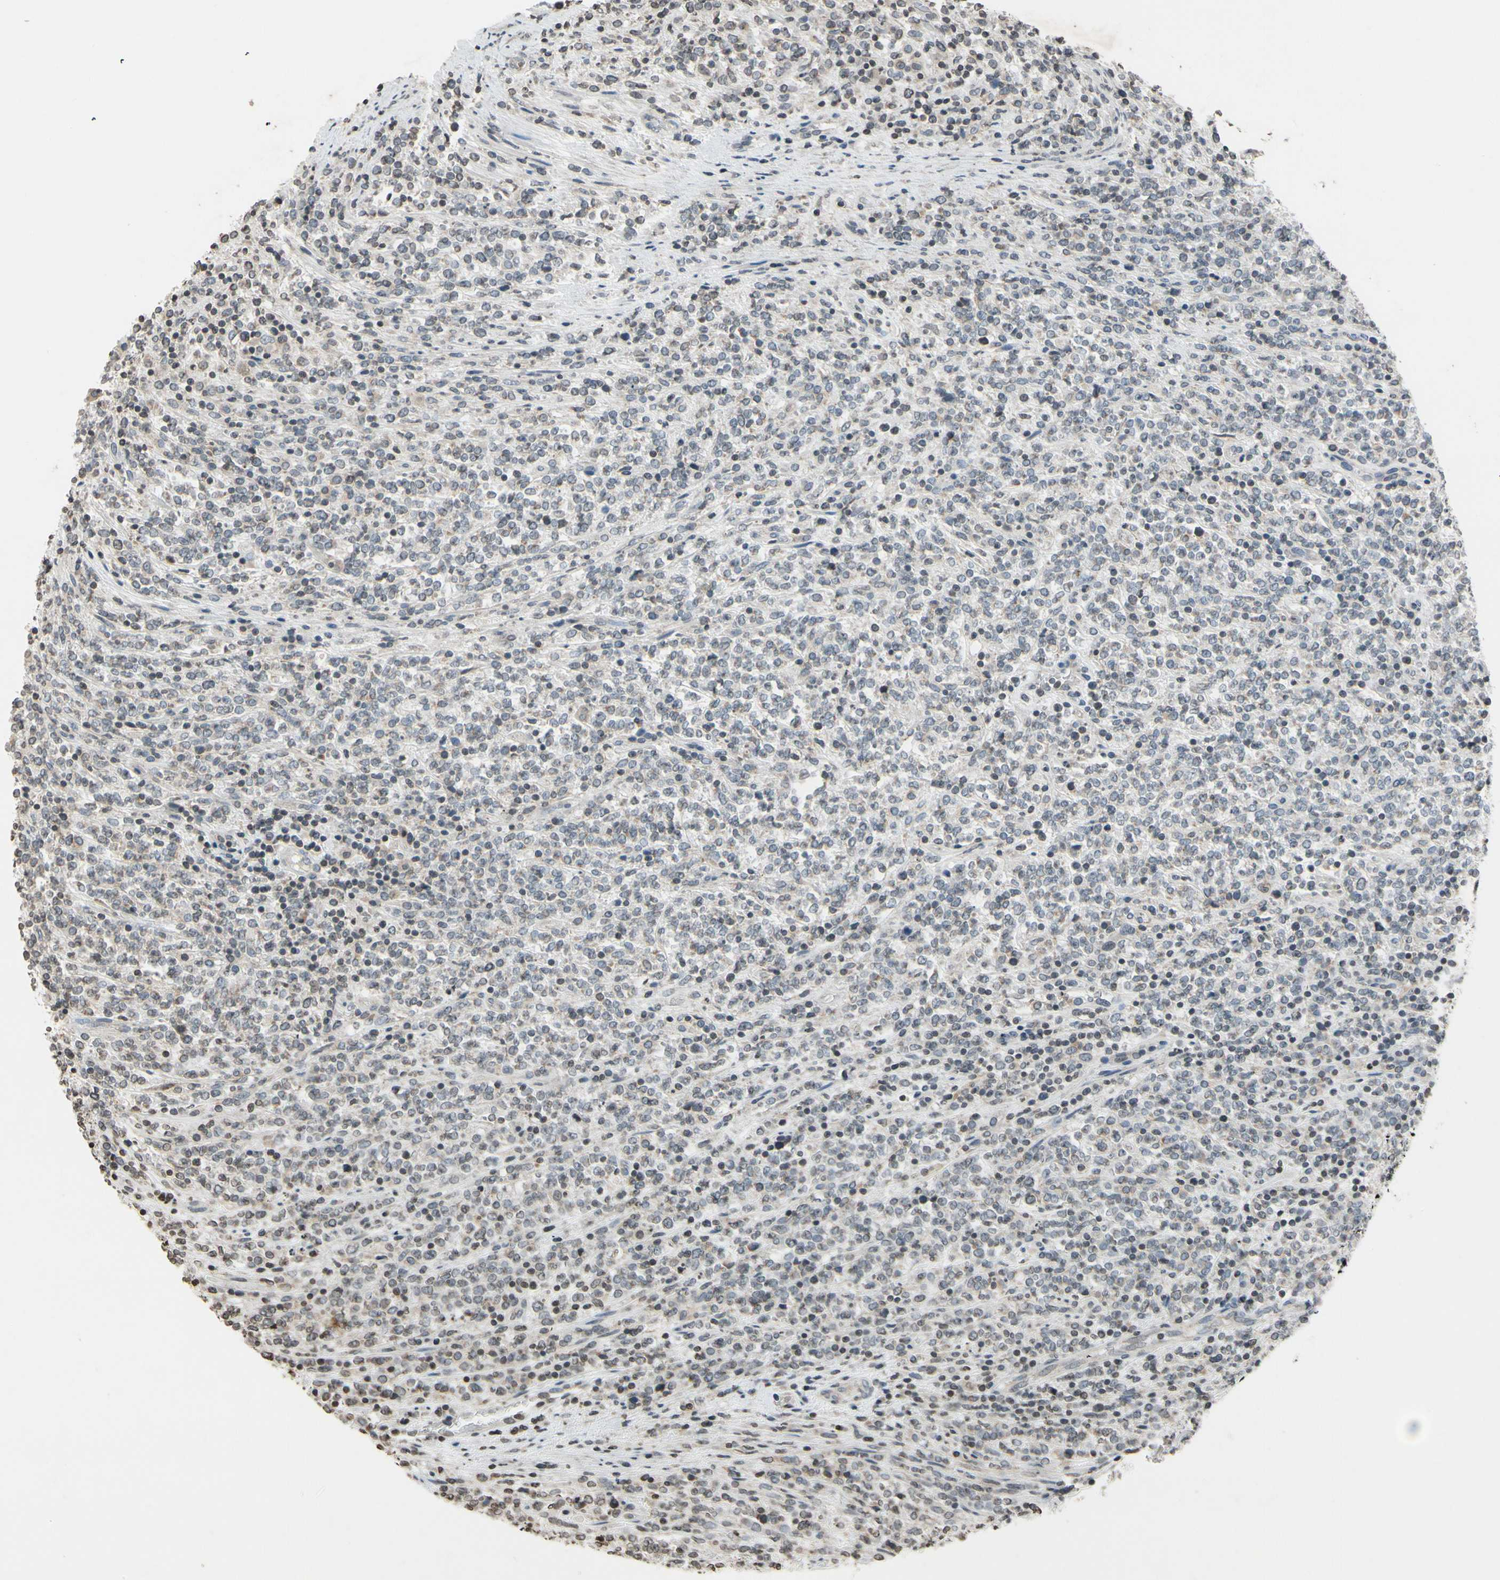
{"staining": {"intensity": "negative", "quantity": "none", "location": "none"}, "tissue": "lymphoma", "cell_type": "Tumor cells", "image_type": "cancer", "snomed": [{"axis": "morphology", "description": "Malignant lymphoma, non-Hodgkin's type, High grade"}, {"axis": "topography", "description": "Soft tissue"}], "caption": "High power microscopy micrograph of an immunohistochemistry histopathology image of lymphoma, revealing no significant staining in tumor cells. (DAB immunohistochemistry (IHC) with hematoxylin counter stain).", "gene": "CLDN11", "patient": {"sex": "male", "age": 18}}